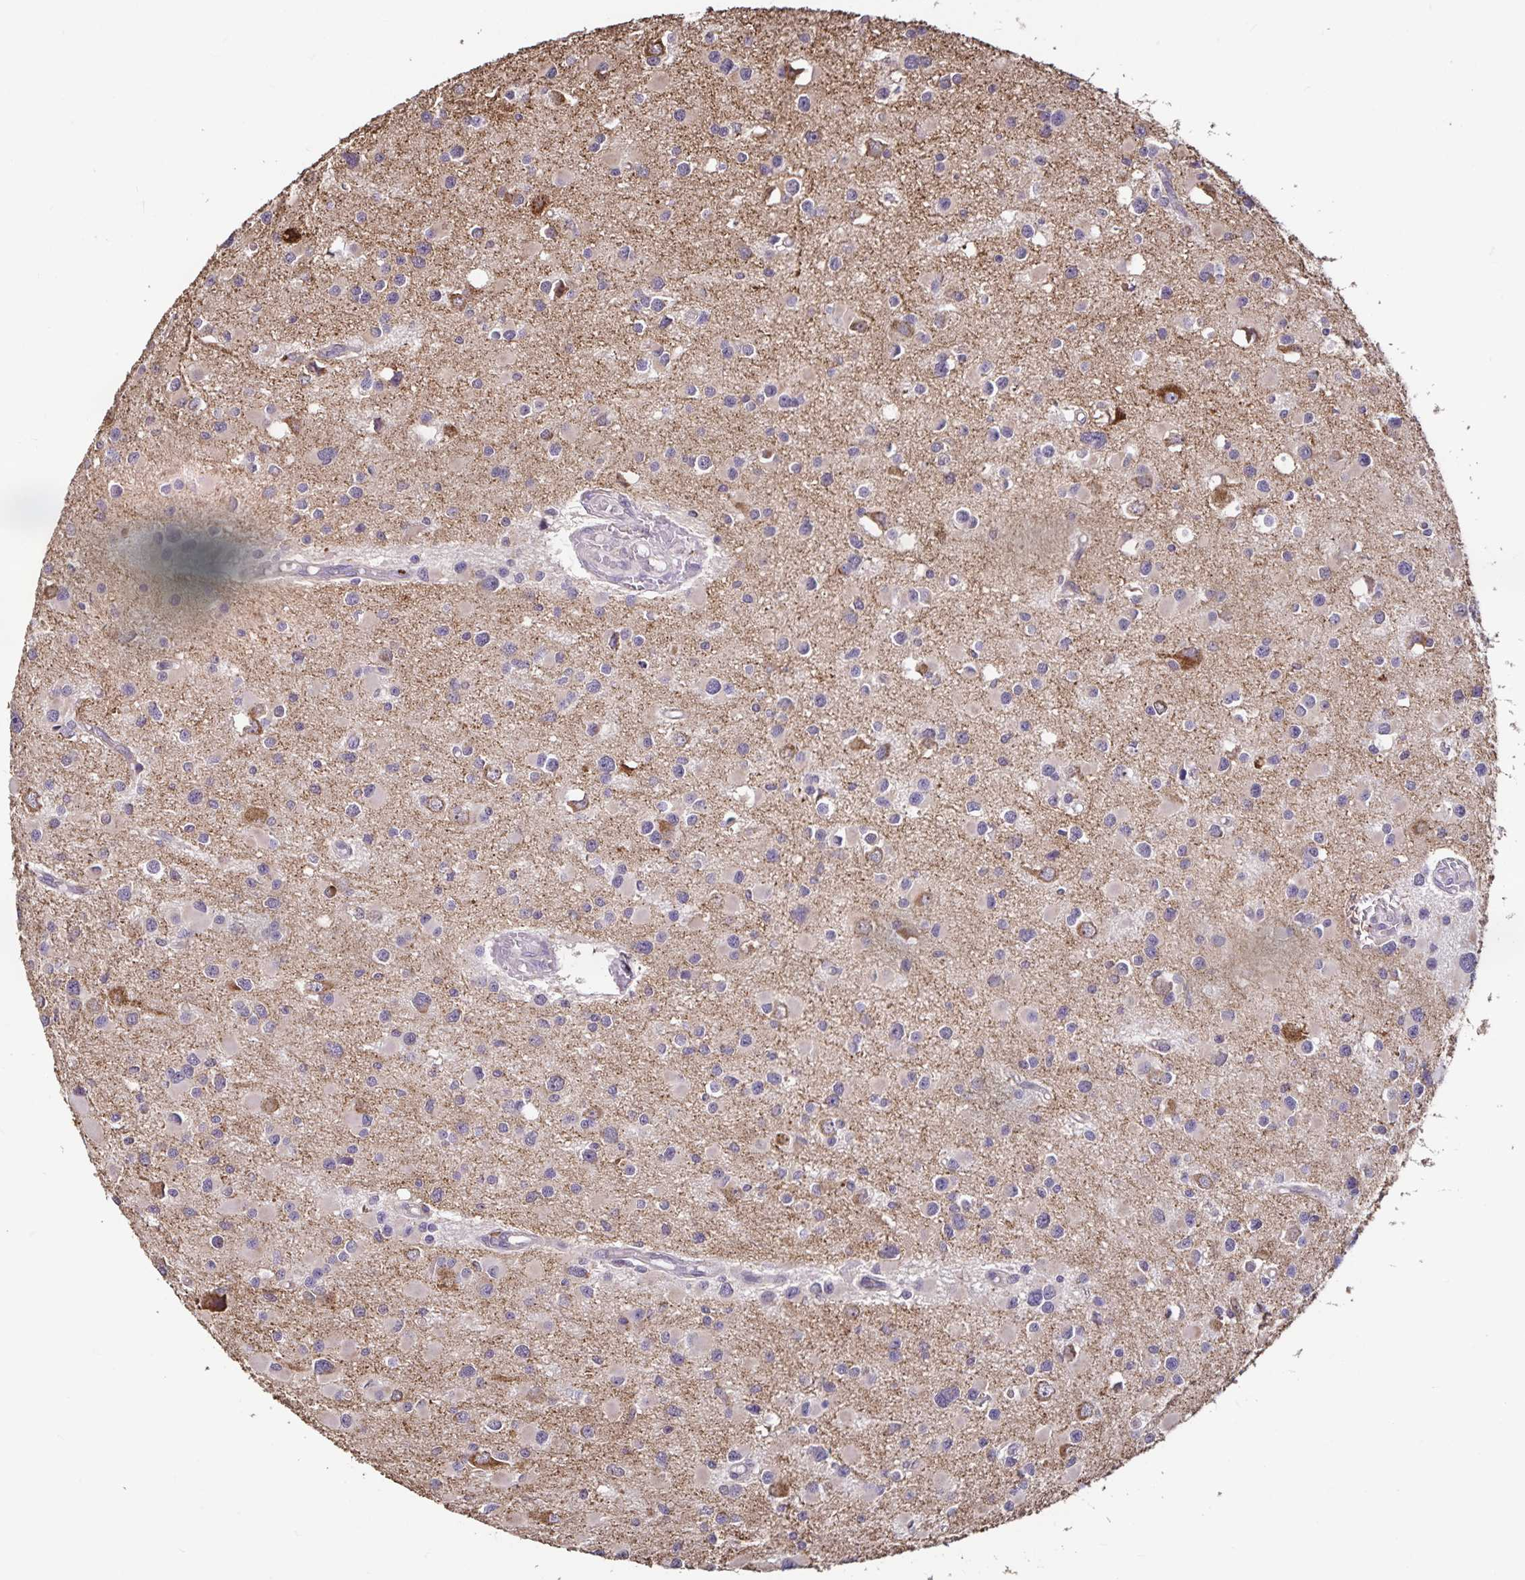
{"staining": {"intensity": "weak", "quantity": "<25%", "location": "cytoplasmic/membranous"}, "tissue": "glioma", "cell_type": "Tumor cells", "image_type": "cancer", "snomed": [{"axis": "morphology", "description": "Glioma, malignant, High grade"}, {"axis": "topography", "description": "Brain"}], "caption": "This photomicrograph is of malignant high-grade glioma stained with immunohistochemistry to label a protein in brown with the nuclei are counter-stained blue. There is no staining in tumor cells.", "gene": "EMC10", "patient": {"sex": "male", "age": 54}}